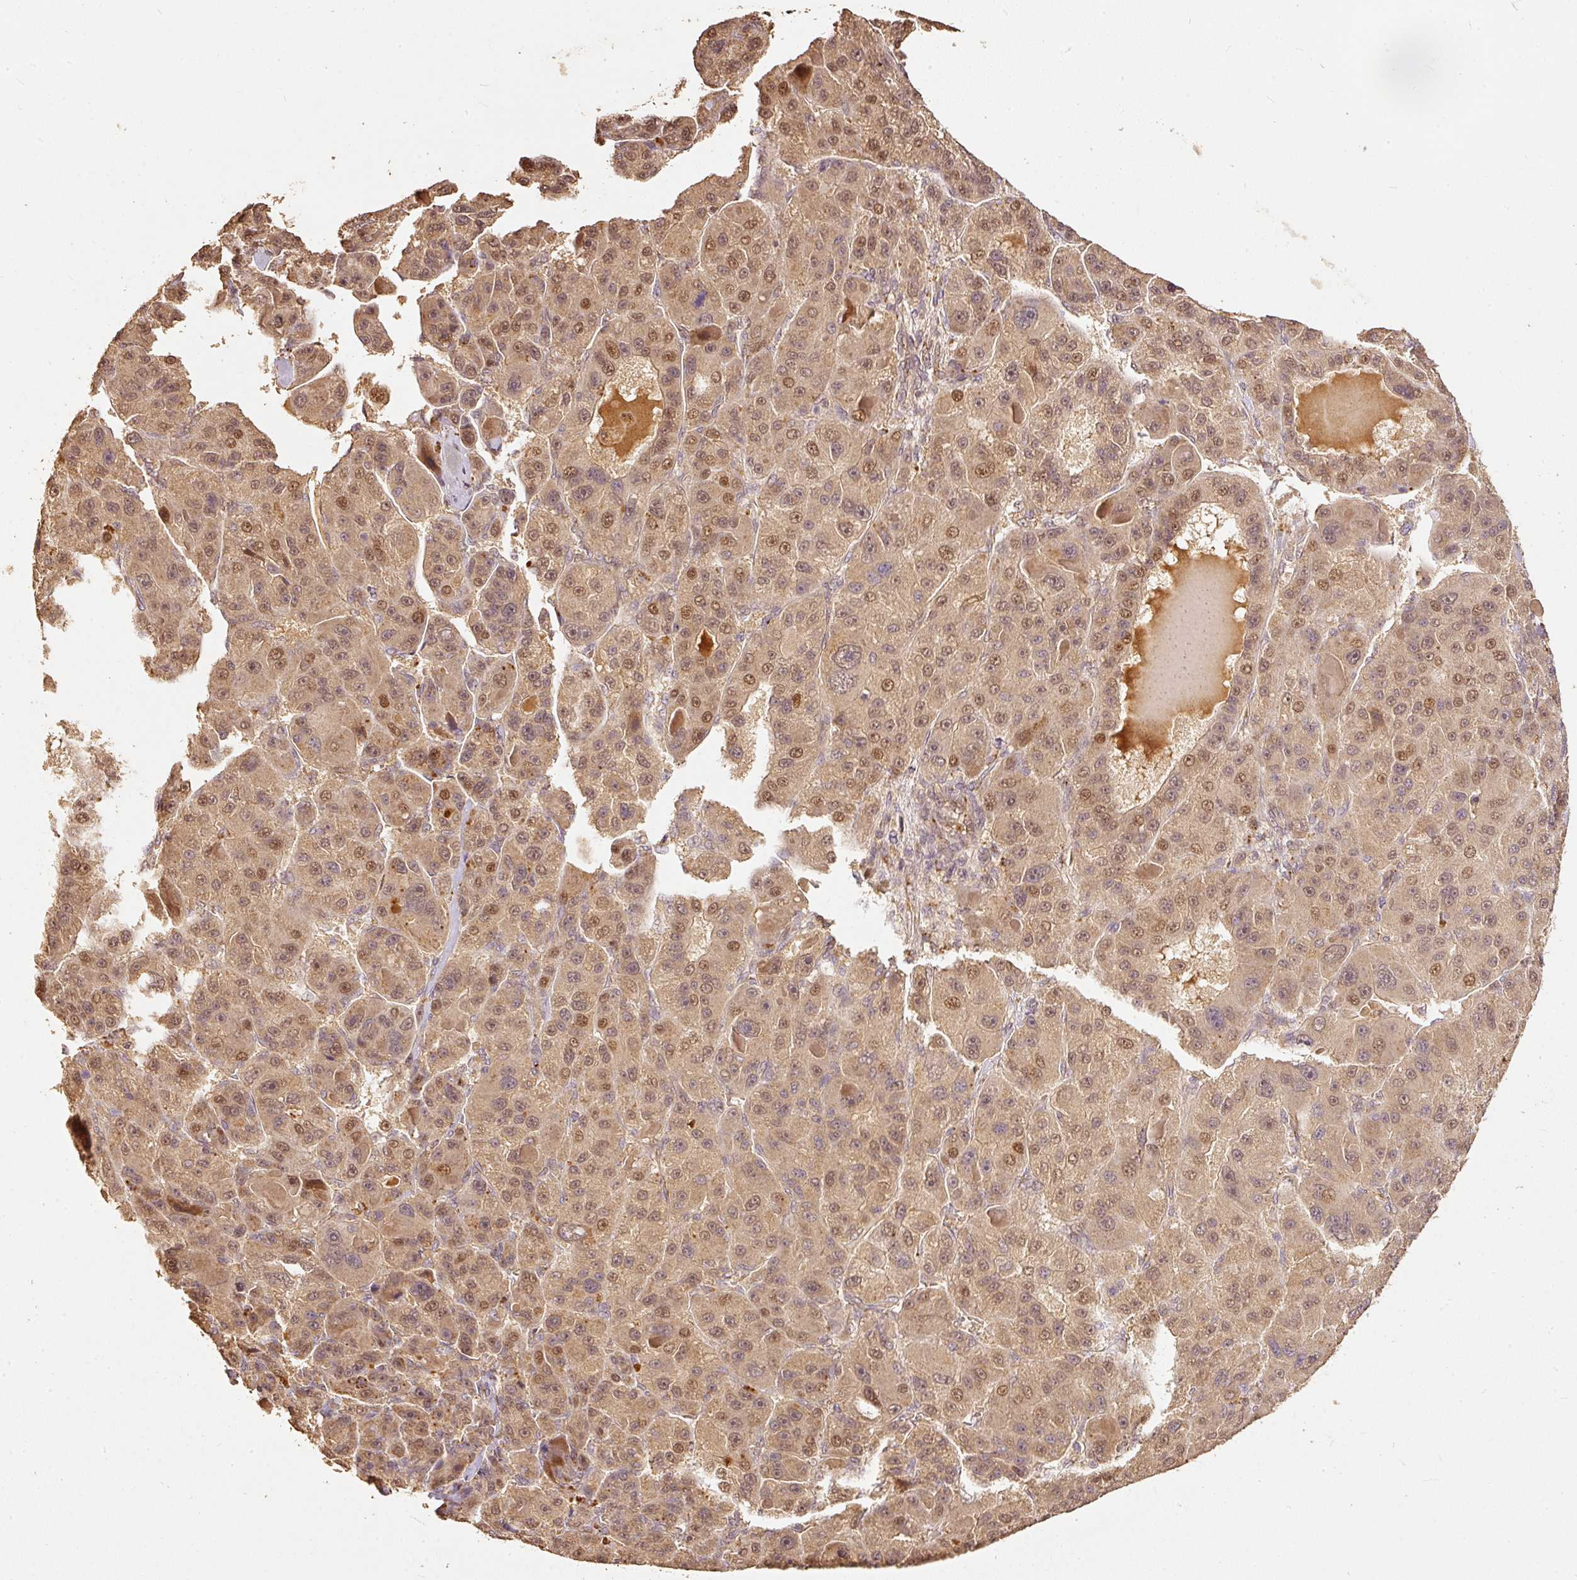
{"staining": {"intensity": "moderate", "quantity": ">75%", "location": "cytoplasmic/membranous,nuclear"}, "tissue": "liver cancer", "cell_type": "Tumor cells", "image_type": "cancer", "snomed": [{"axis": "morphology", "description": "Carcinoma, Hepatocellular, NOS"}, {"axis": "topography", "description": "Liver"}], "caption": "Immunohistochemistry histopathology image of neoplastic tissue: human liver cancer stained using immunohistochemistry (IHC) reveals medium levels of moderate protein expression localized specifically in the cytoplasmic/membranous and nuclear of tumor cells, appearing as a cytoplasmic/membranous and nuclear brown color.", "gene": "FUT8", "patient": {"sex": "male", "age": 76}}